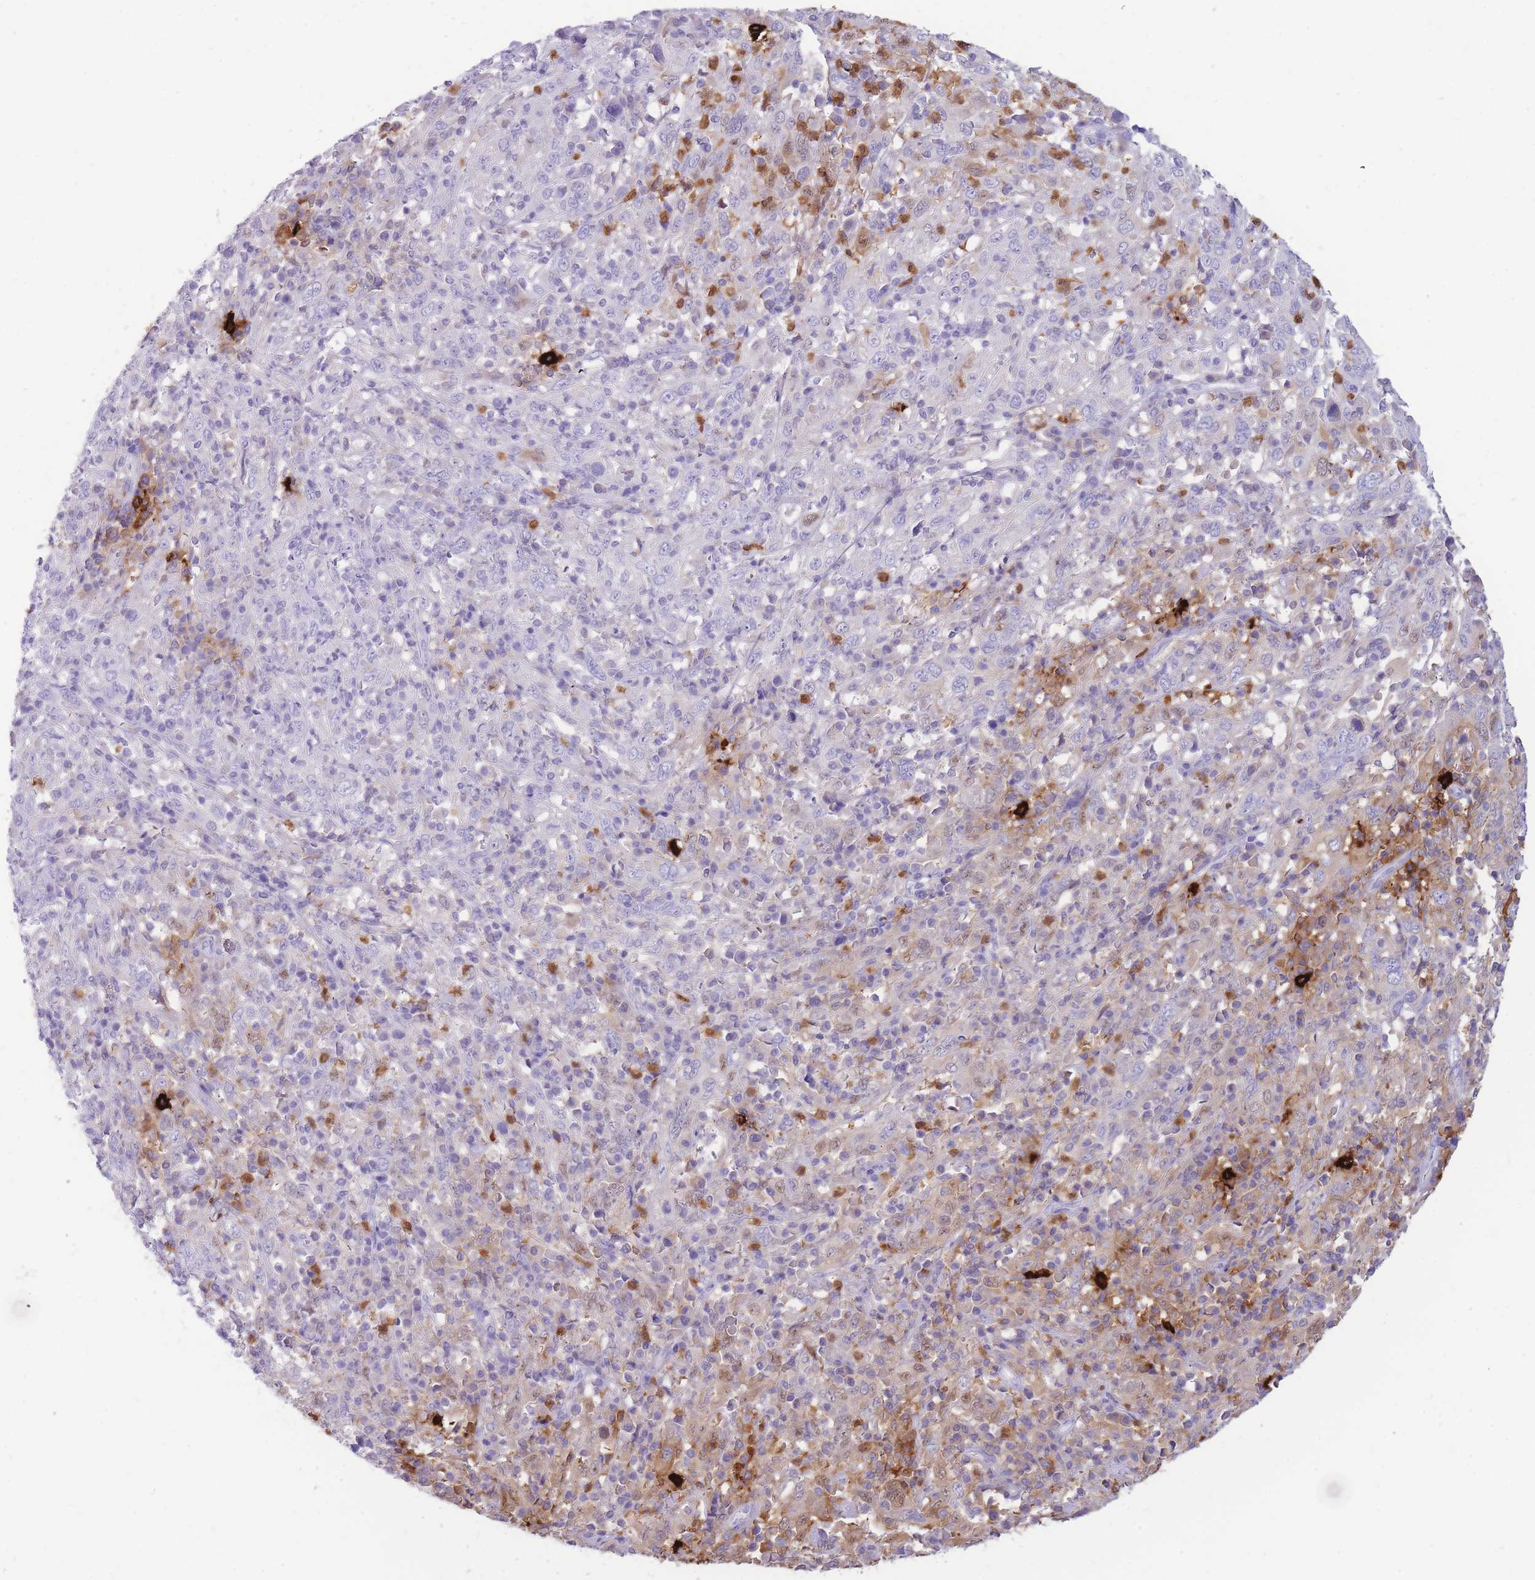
{"staining": {"intensity": "weak", "quantity": "25%-75%", "location": "cytoplasmic/membranous,nuclear"}, "tissue": "cervical cancer", "cell_type": "Tumor cells", "image_type": "cancer", "snomed": [{"axis": "morphology", "description": "Squamous cell carcinoma, NOS"}, {"axis": "topography", "description": "Cervix"}], "caption": "A brown stain labels weak cytoplasmic/membranous and nuclear expression of a protein in human cervical squamous cell carcinoma tumor cells.", "gene": "TPSAB1", "patient": {"sex": "female", "age": 46}}